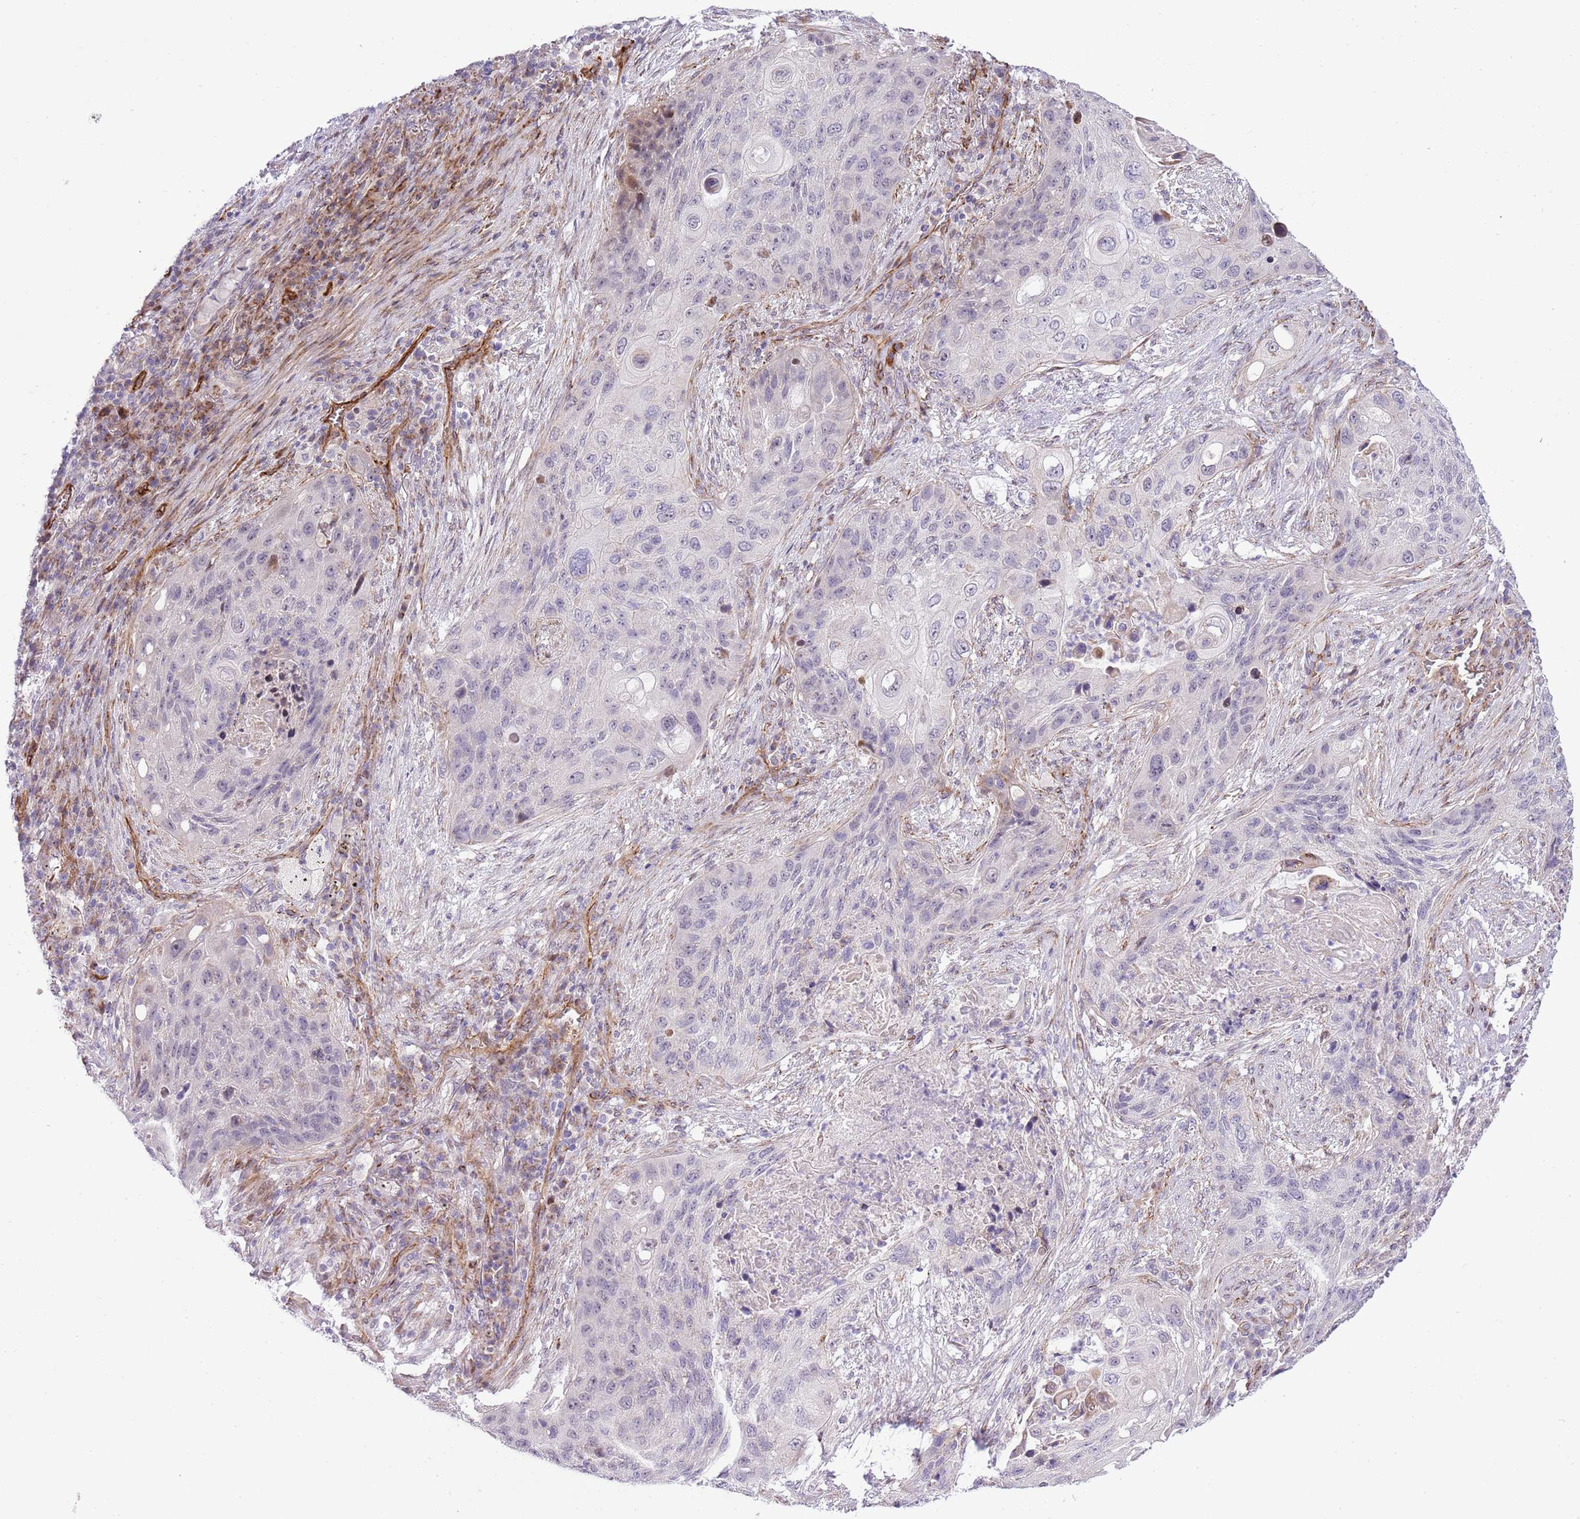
{"staining": {"intensity": "negative", "quantity": "none", "location": "none"}, "tissue": "lung cancer", "cell_type": "Tumor cells", "image_type": "cancer", "snomed": [{"axis": "morphology", "description": "Squamous cell carcinoma, NOS"}, {"axis": "topography", "description": "Lung"}], "caption": "High magnification brightfield microscopy of lung cancer (squamous cell carcinoma) stained with DAB (3,3'-diaminobenzidine) (brown) and counterstained with hematoxylin (blue): tumor cells show no significant staining. The staining was performed using DAB to visualize the protein expression in brown, while the nuclei were stained in blue with hematoxylin (Magnification: 20x).", "gene": "NEK3", "patient": {"sex": "female", "age": 63}}